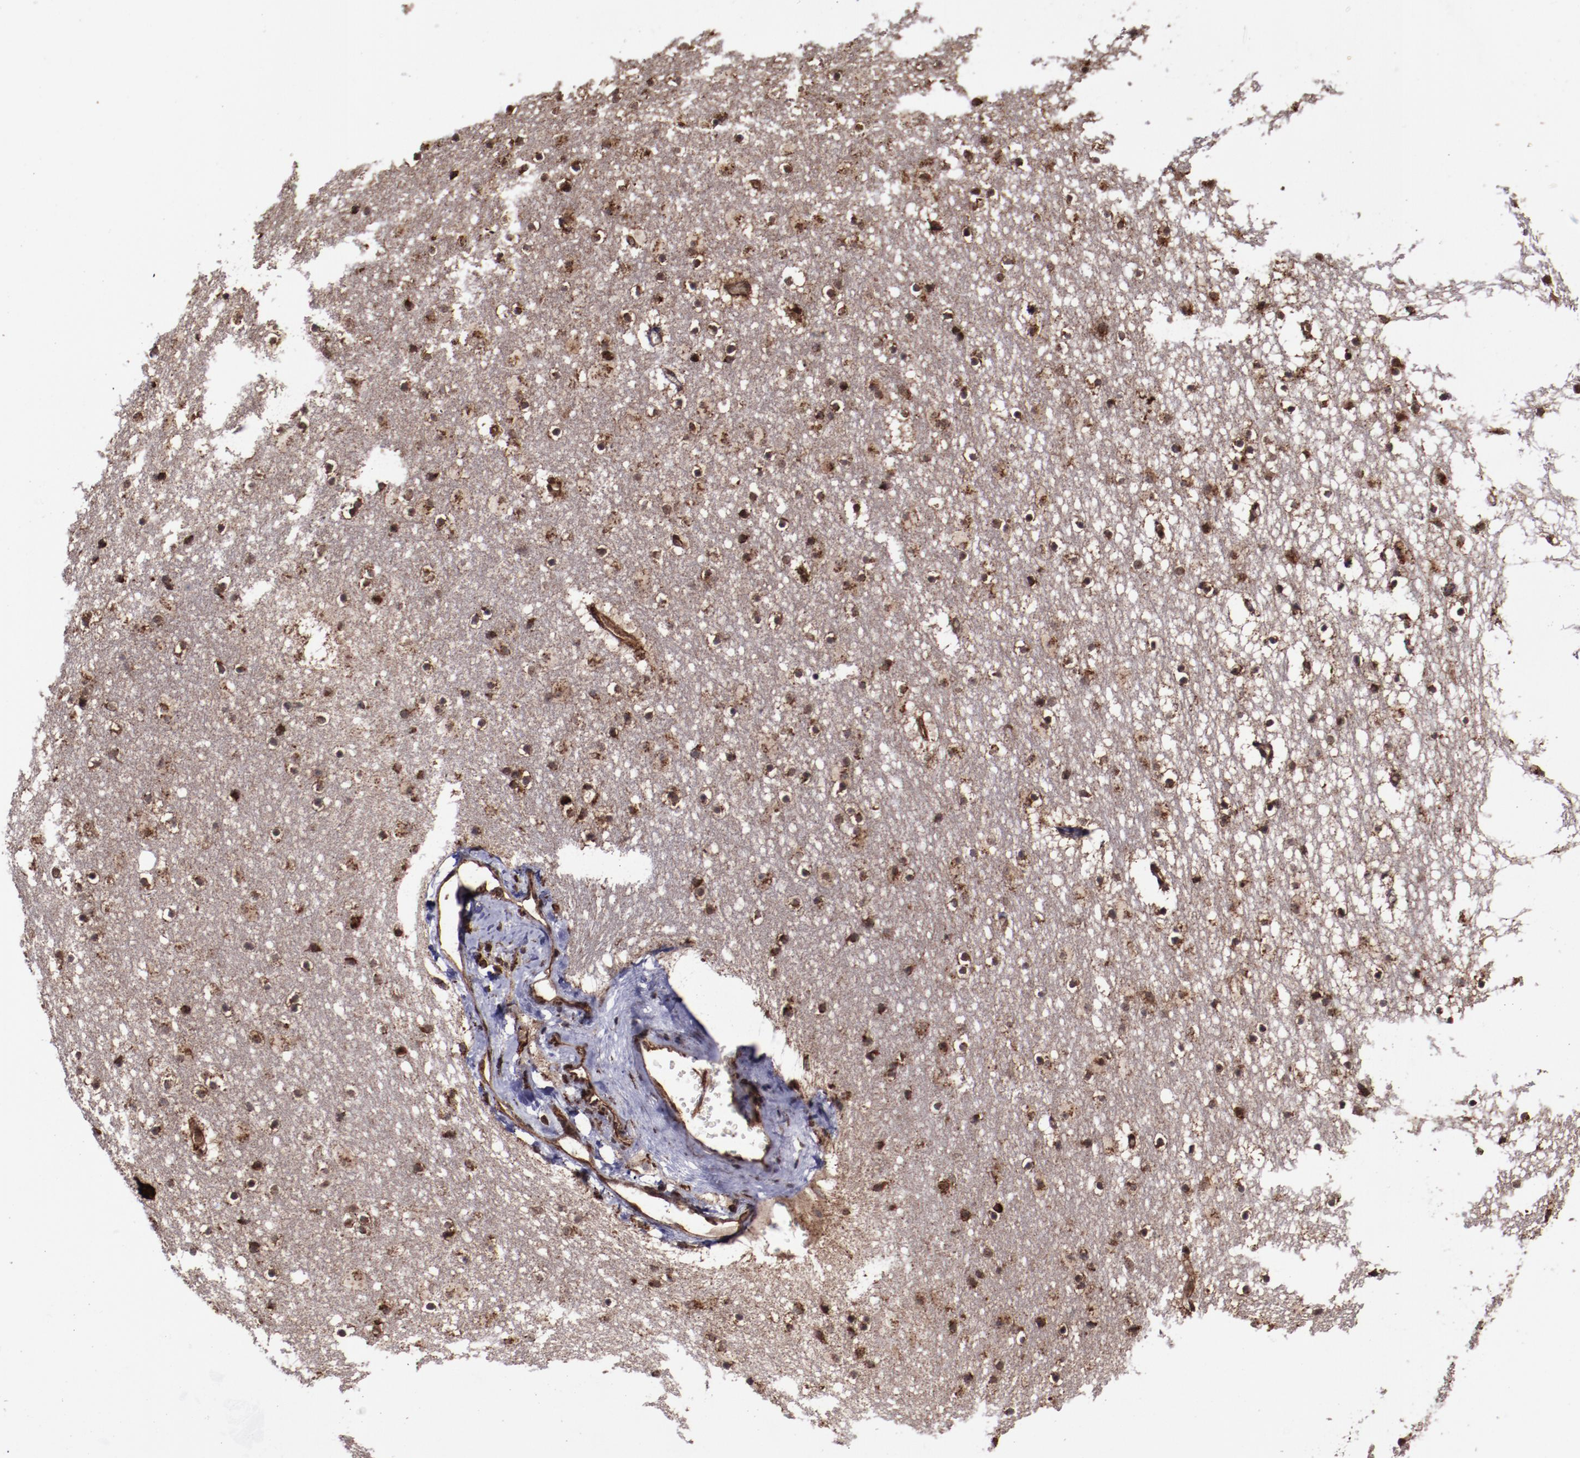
{"staining": {"intensity": "strong", "quantity": ">75%", "location": "nuclear"}, "tissue": "caudate", "cell_type": "Glial cells", "image_type": "normal", "snomed": [{"axis": "morphology", "description": "Normal tissue, NOS"}, {"axis": "topography", "description": "Lateral ventricle wall"}], "caption": "Immunohistochemical staining of unremarkable caudate demonstrates >75% levels of strong nuclear protein positivity in approximately >75% of glial cells.", "gene": "EIF4ENIF1", "patient": {"sex": "male", "age": 45}}